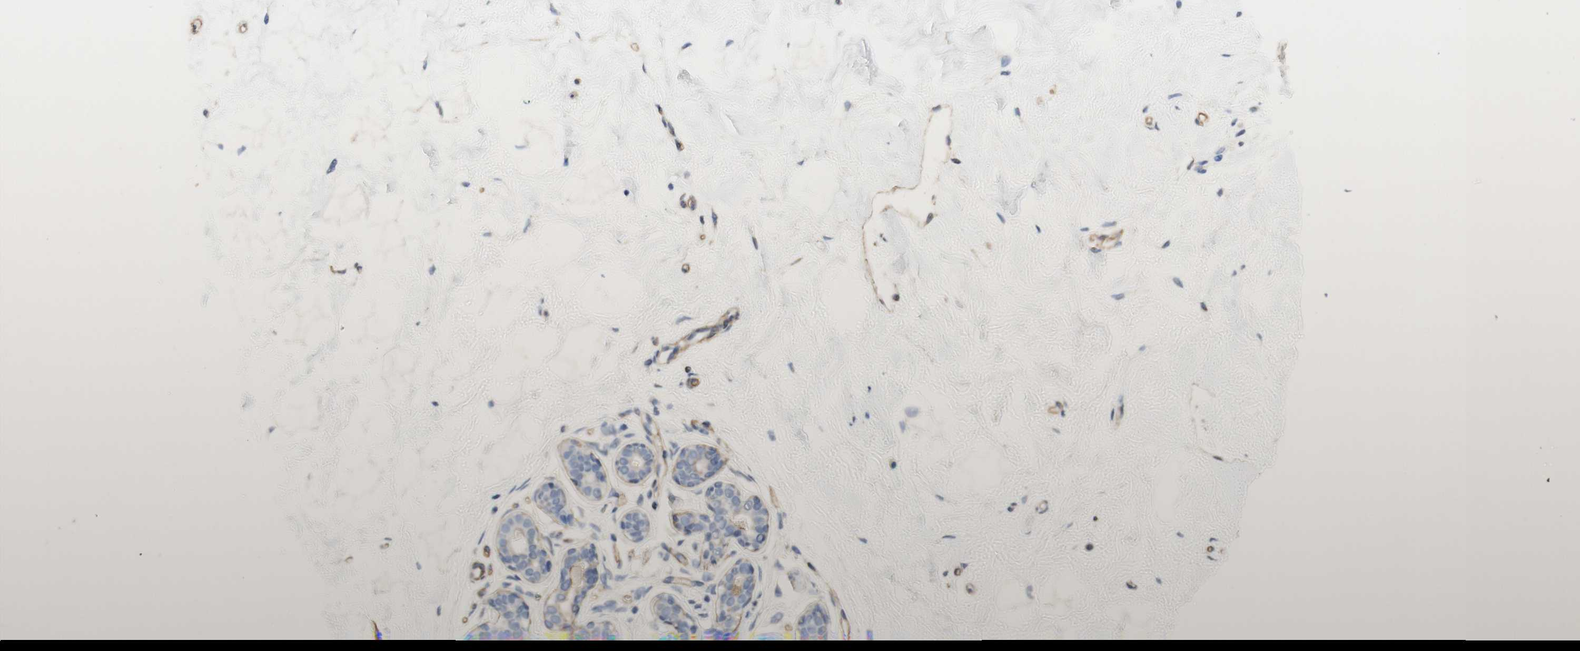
{"staining": {"intensity": "negative", "quantity": "none", "location": "none"}, "tissue": "breast", "cell_type": "Adipocytes", "image_type": "normal", "snomed": [{"axis": "morphology", "description": "Normal tissue, NOS"}, {"axis": "topography", "description": "Breast"}], "caption": "This is a photomicrograph of IHC staining of unremarkable breast, which shows no staining in adipocytes.", "gene": "CNN3", "patient": {"sex": "female", "age": 23}}